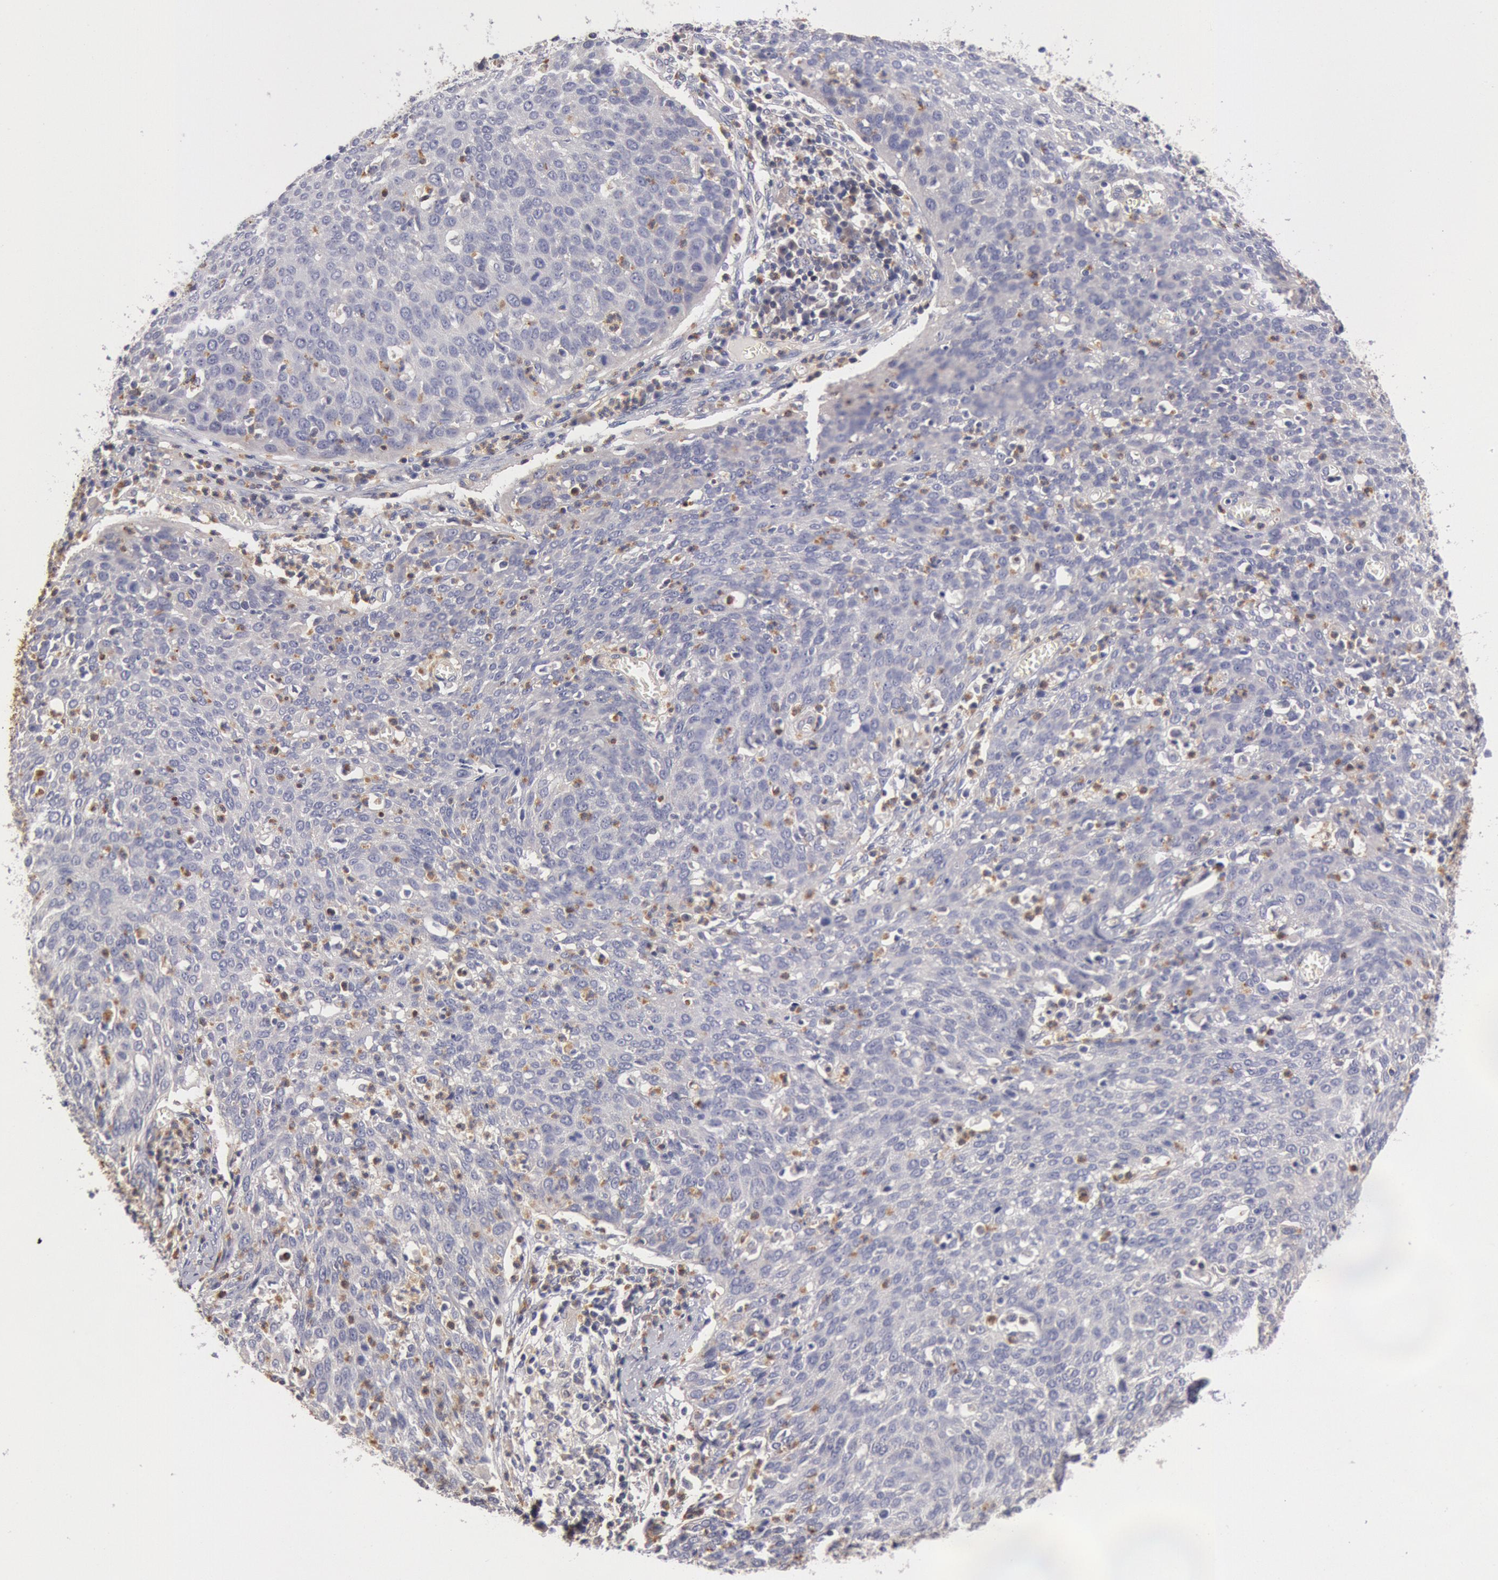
{"staining": {"intensity": "moderate", "quantity": "<25%", "location": "cytoplasmic/membranous"}, "tissue": "cervical cancer", "cell_type": "Tumor cells", "image_type": "cancer", "snomed": [{"axis": "morphology", "description": "Squamous cell carcinoma, NOS"}, {"axis": "topography", "description": "Cervix"}], "caption": "Brown immunohistochemical staining in cervical squamous cell carcinoma displays moderate cytoplasmic/membranous staining in about <25% of tumor cells.", "gene": "TMED8", "patient": {"sex": "female", "age": 38}}